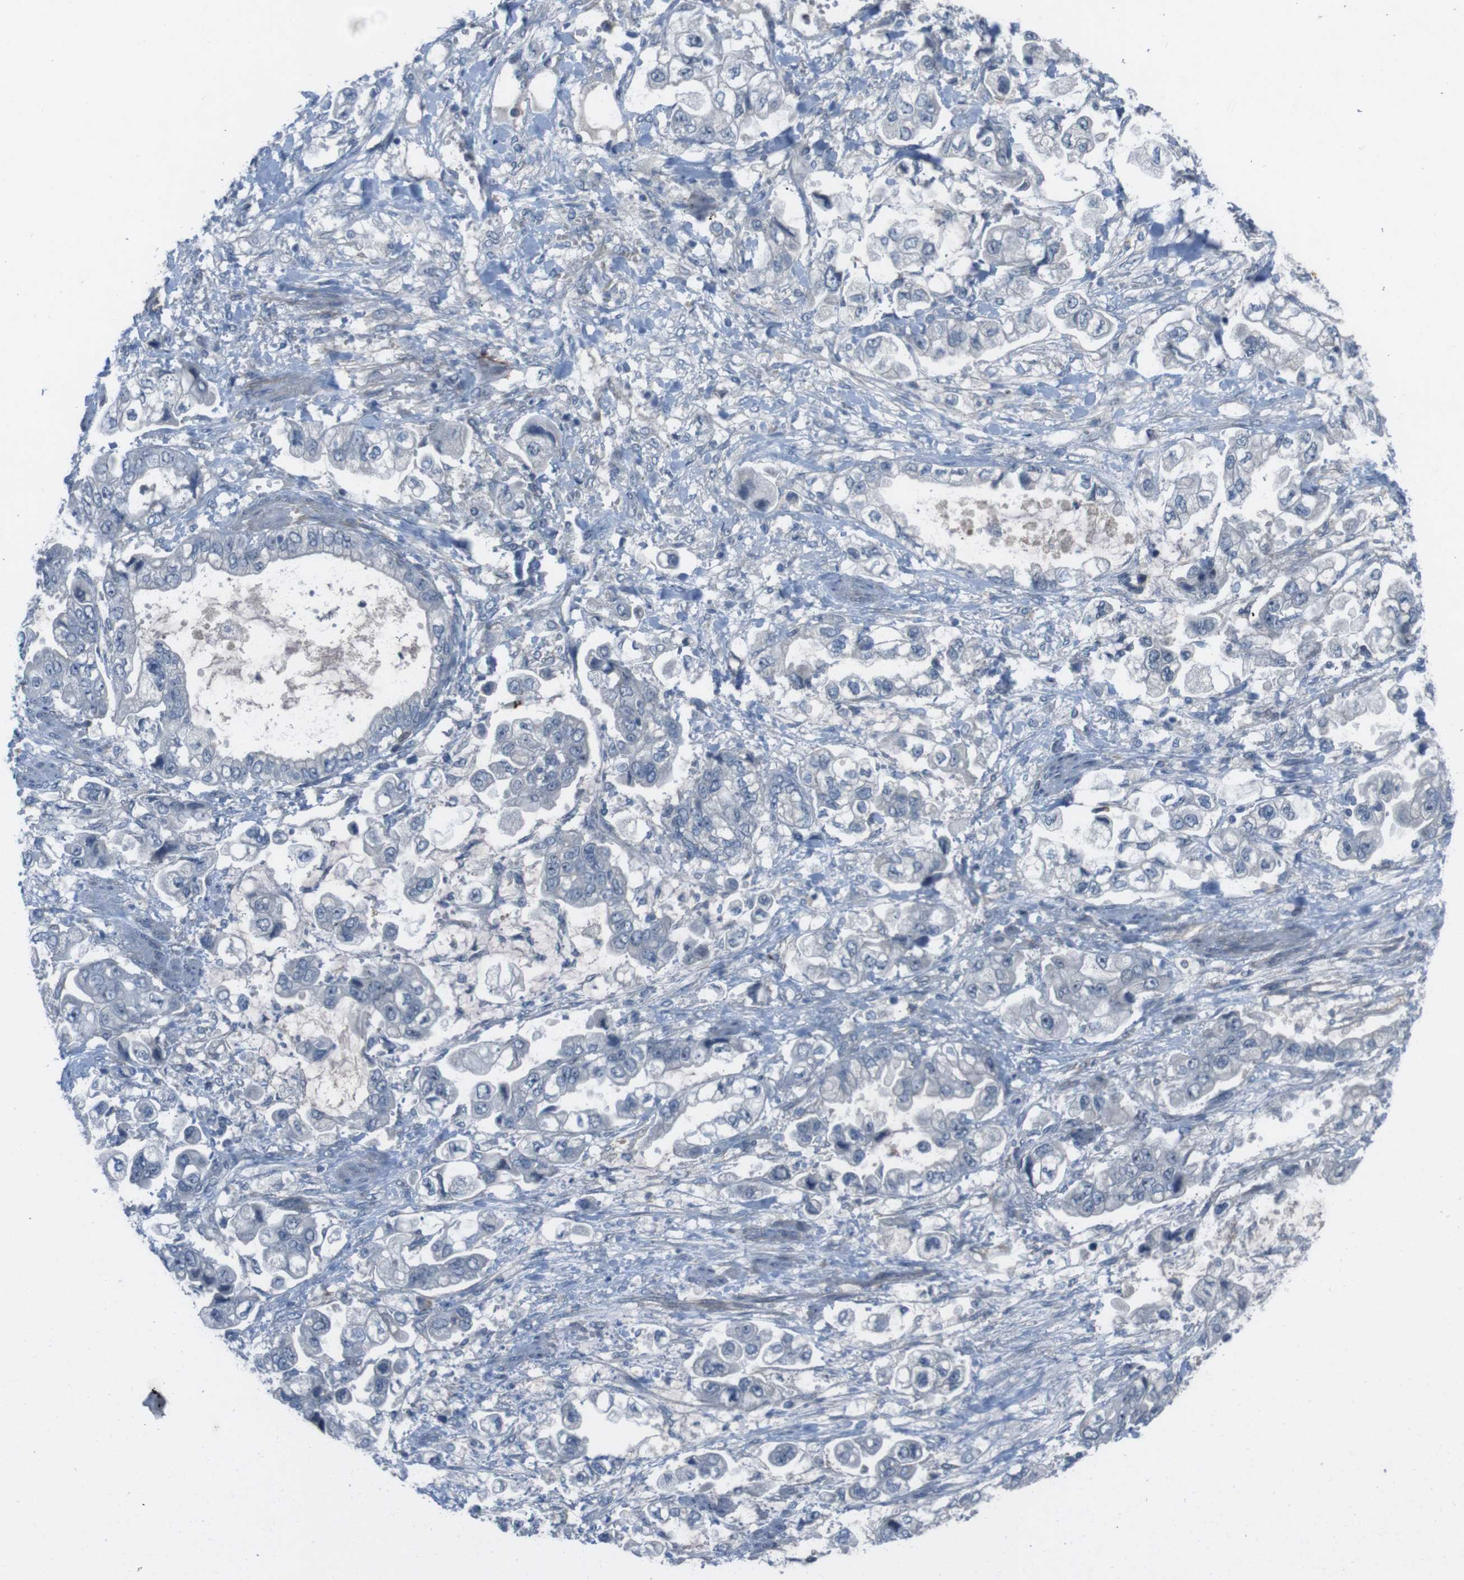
{"staining": {"intensity": "negative", "quantity": "none", "location": "none"}, "tissue": "stomach cancer", "cell_type": "Tumor cells", "image_type": "cancer", "snomed": [{"axis": "morphology", "description": "Normal tissue, NOS"}, {"axis": "morphology", "description": "Adenocarcinoma, NOS"}, {"axis": "topography", "description": "Stomach"}], "caption": "Tumor cells show no significant protein positivity in stomach adenocarcinoma. (DAB (3,3'-diaminobenzidine) IHC, high magnification).", "gene": "ANK2", "patient": {"sex": "male", "age": 62}}